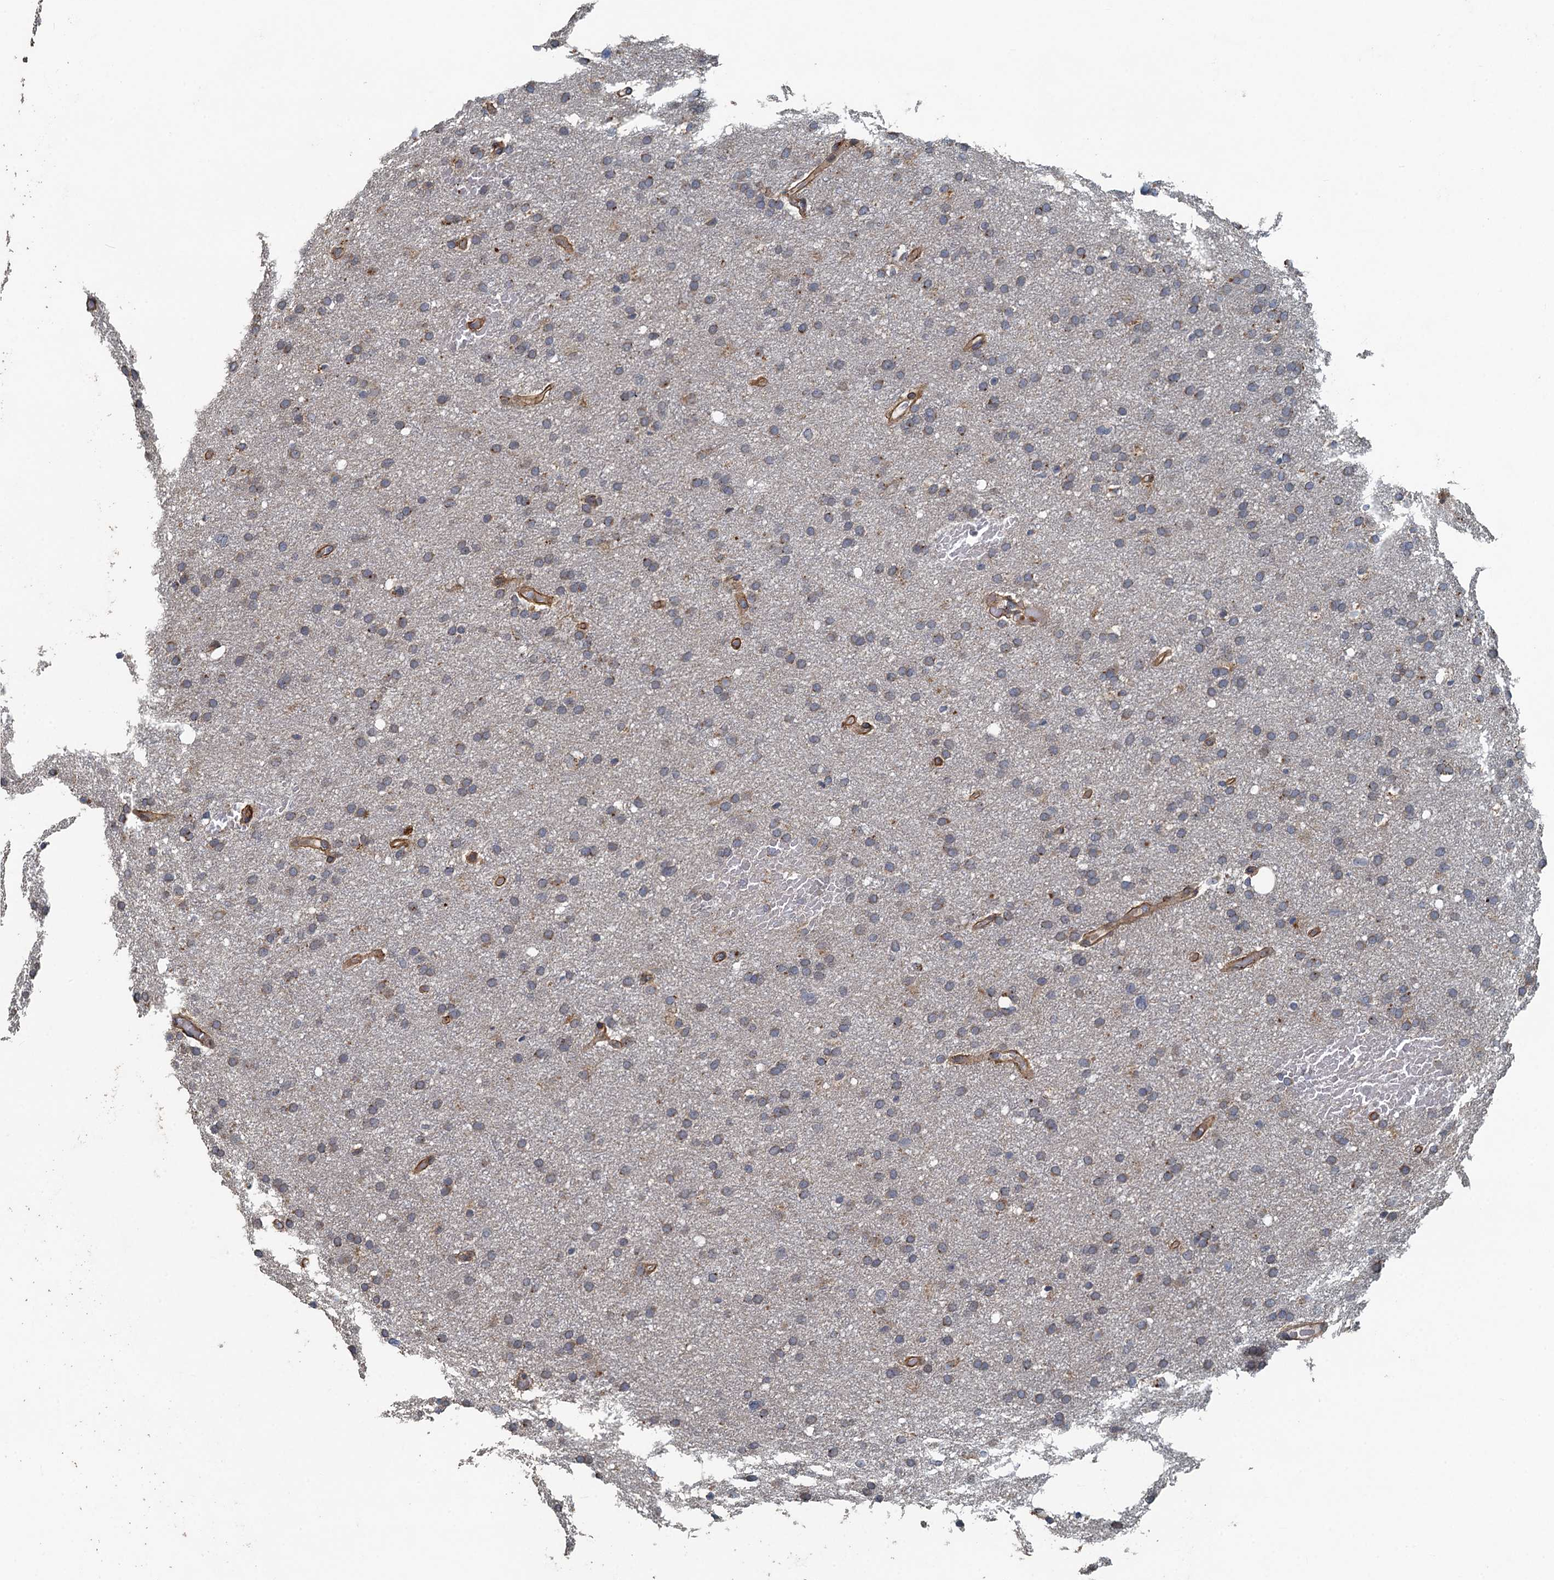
{"staining": {"intensity": "weak", "quantity": "<25%", "location": "cytoplasmic/membranous"}, "tissue": "glioma", "cell_type": "Tumor cells", "image_type": "cancer", "snomed": [{"axis": "morphology", "description": "Glioma, malignant, High grade"}, {"axis": "topography", "description": "Cerebral cortex"}], "caption": "Immunohistochemistry (IHC) photomicrograph of human malignant high-grade glioma stained for a protein (brown), which shows no expression in tumor cells.", "gene": "AGRN", "patient": {"sex": "female", "age": 36}}